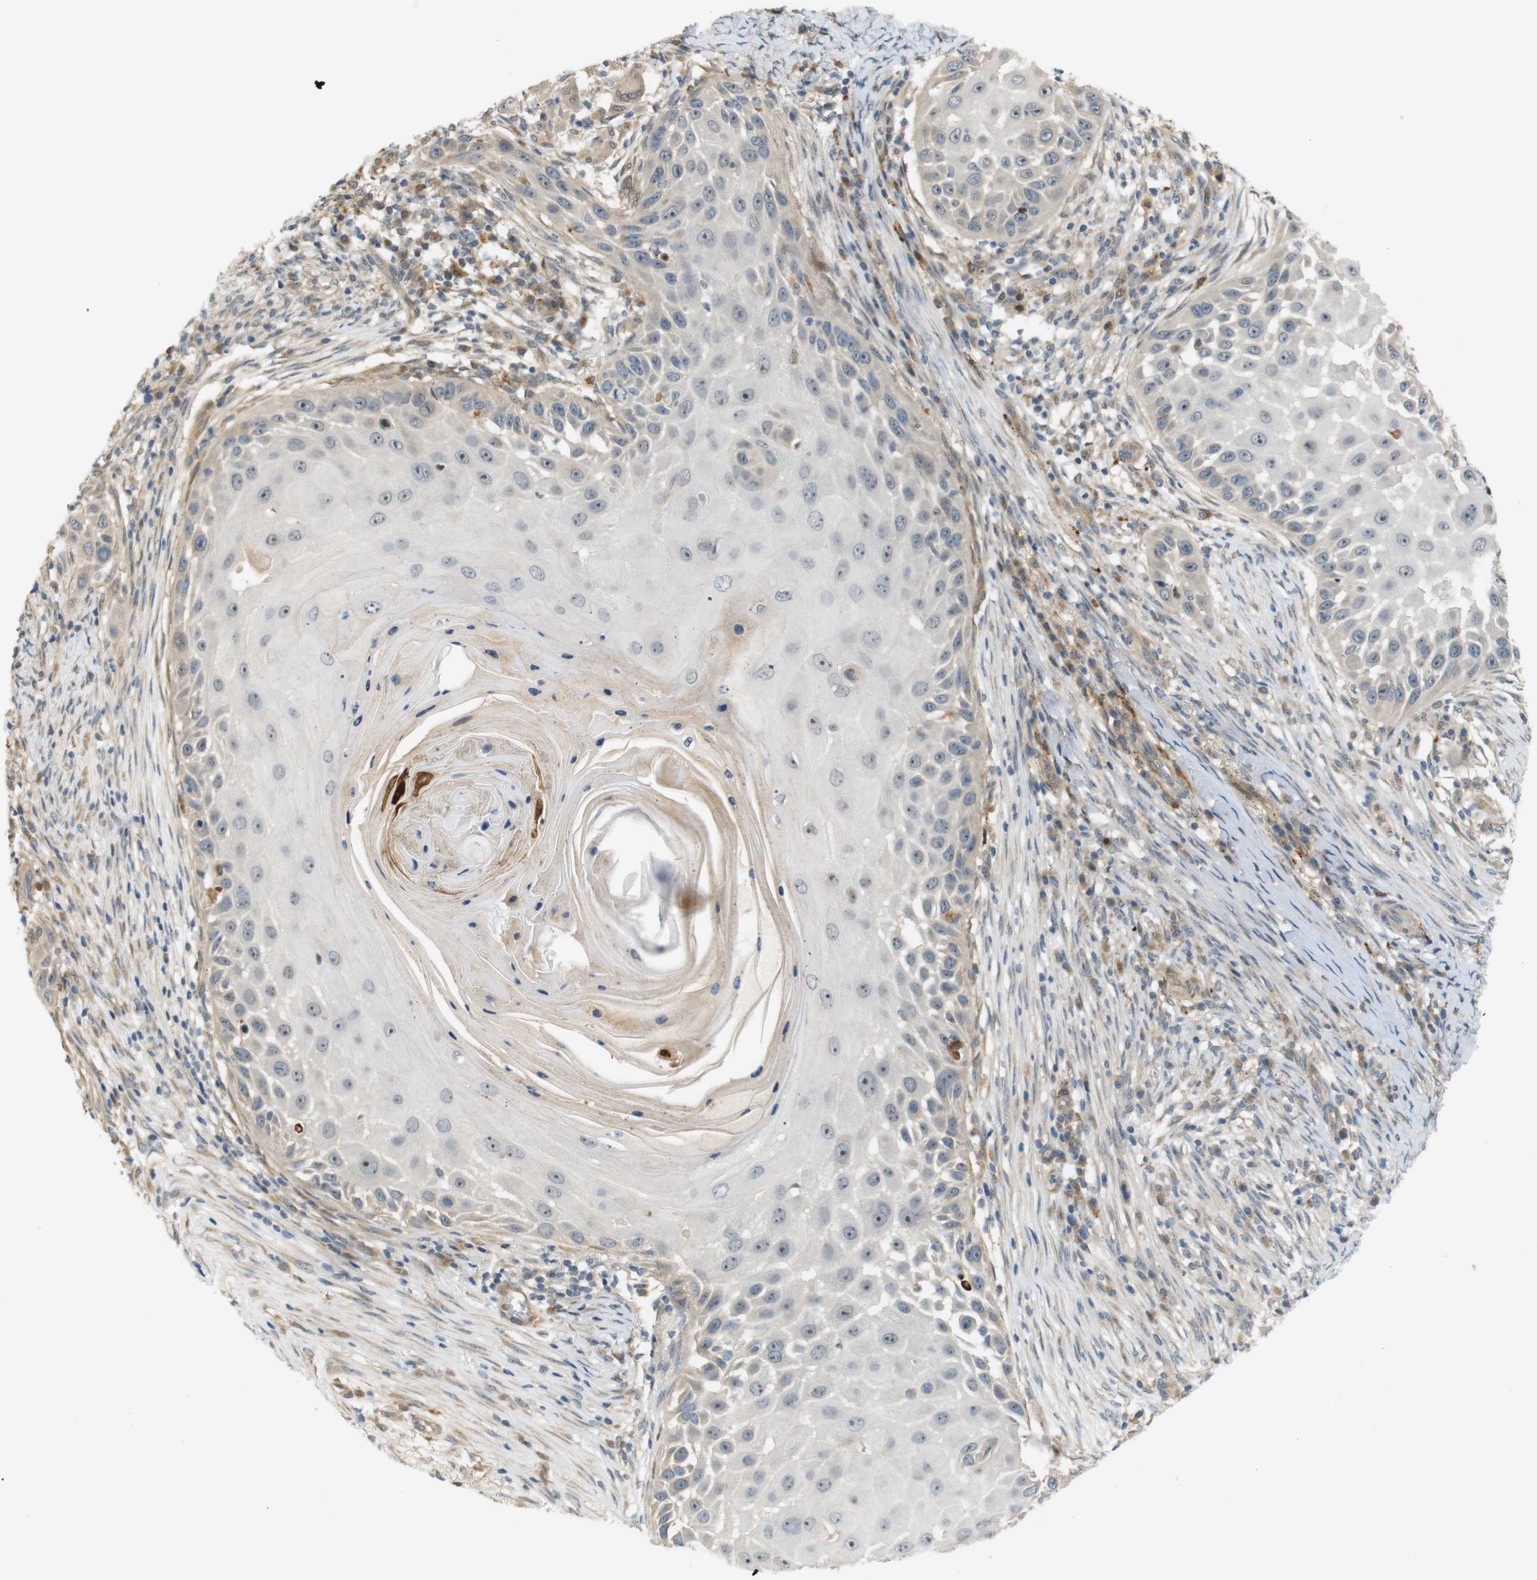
{"staining": {"intensity": "weak", "quantity": "<25%", "location": "cytoplasmic/membranous"}, "tissue": "skin cancer", "cell_type": "Tumor cells", "image_type": "cancer", "snomed": [{"axis": "morphology", "description": "Squamous cell carcinoma, NOS"}, {"axis": "topography", "description": "Skin"}], "caption": "IHC image of neoplastic tissue: human skin squamous cell carcinoma stained with DAB demonstrates no significant protein positivity in tumor cells.", "gene": "TSPAN9", "patient": {"sex": "female", "age": 44}}